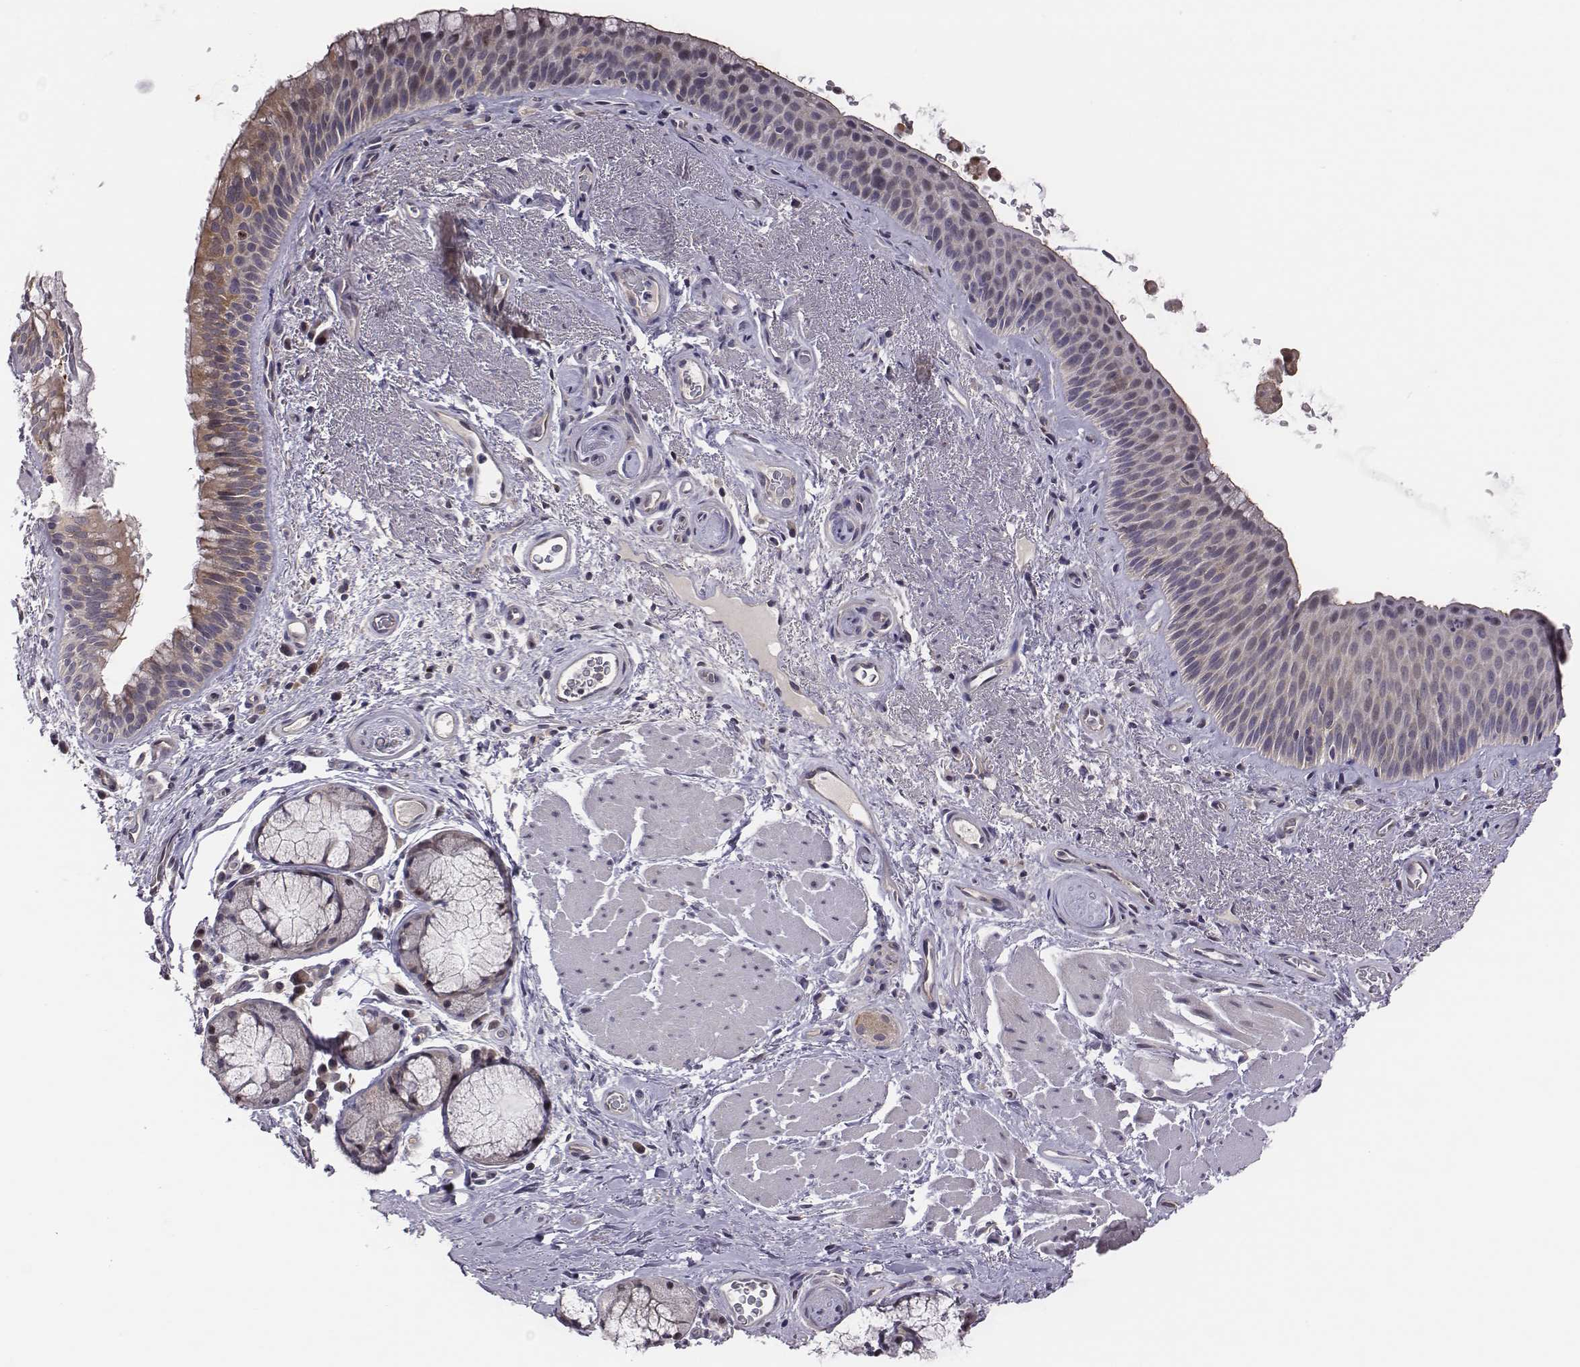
{"staining": {"intensity": "moderate", "quantity": "<25%", "location": "cytoplasmic/membranous"}, "tissue": "bronchus", "cell_type": "Respiratory epithelial cells", "image_type": "normal", "snomed": [{"axis": "morphology", "description": "Normal tissue, NOS"}, {"axis": "topography", "description": "Bronchus"}], "caption": "A high-resolution histopathology image shows immunohistochemistry staining of unremarkable bronchus, which reveals moderate cytoplasmic/membranous expression in about <25% of respiratory epithelial cells. Using DAB (3,3'-diaminobenzidine) (brown) and hematoxylin (blue) stains, captured at high magnification using brightfield microscopy.", "gene": "SMURF2", "patient": {"sex": "male", "age": 48}}